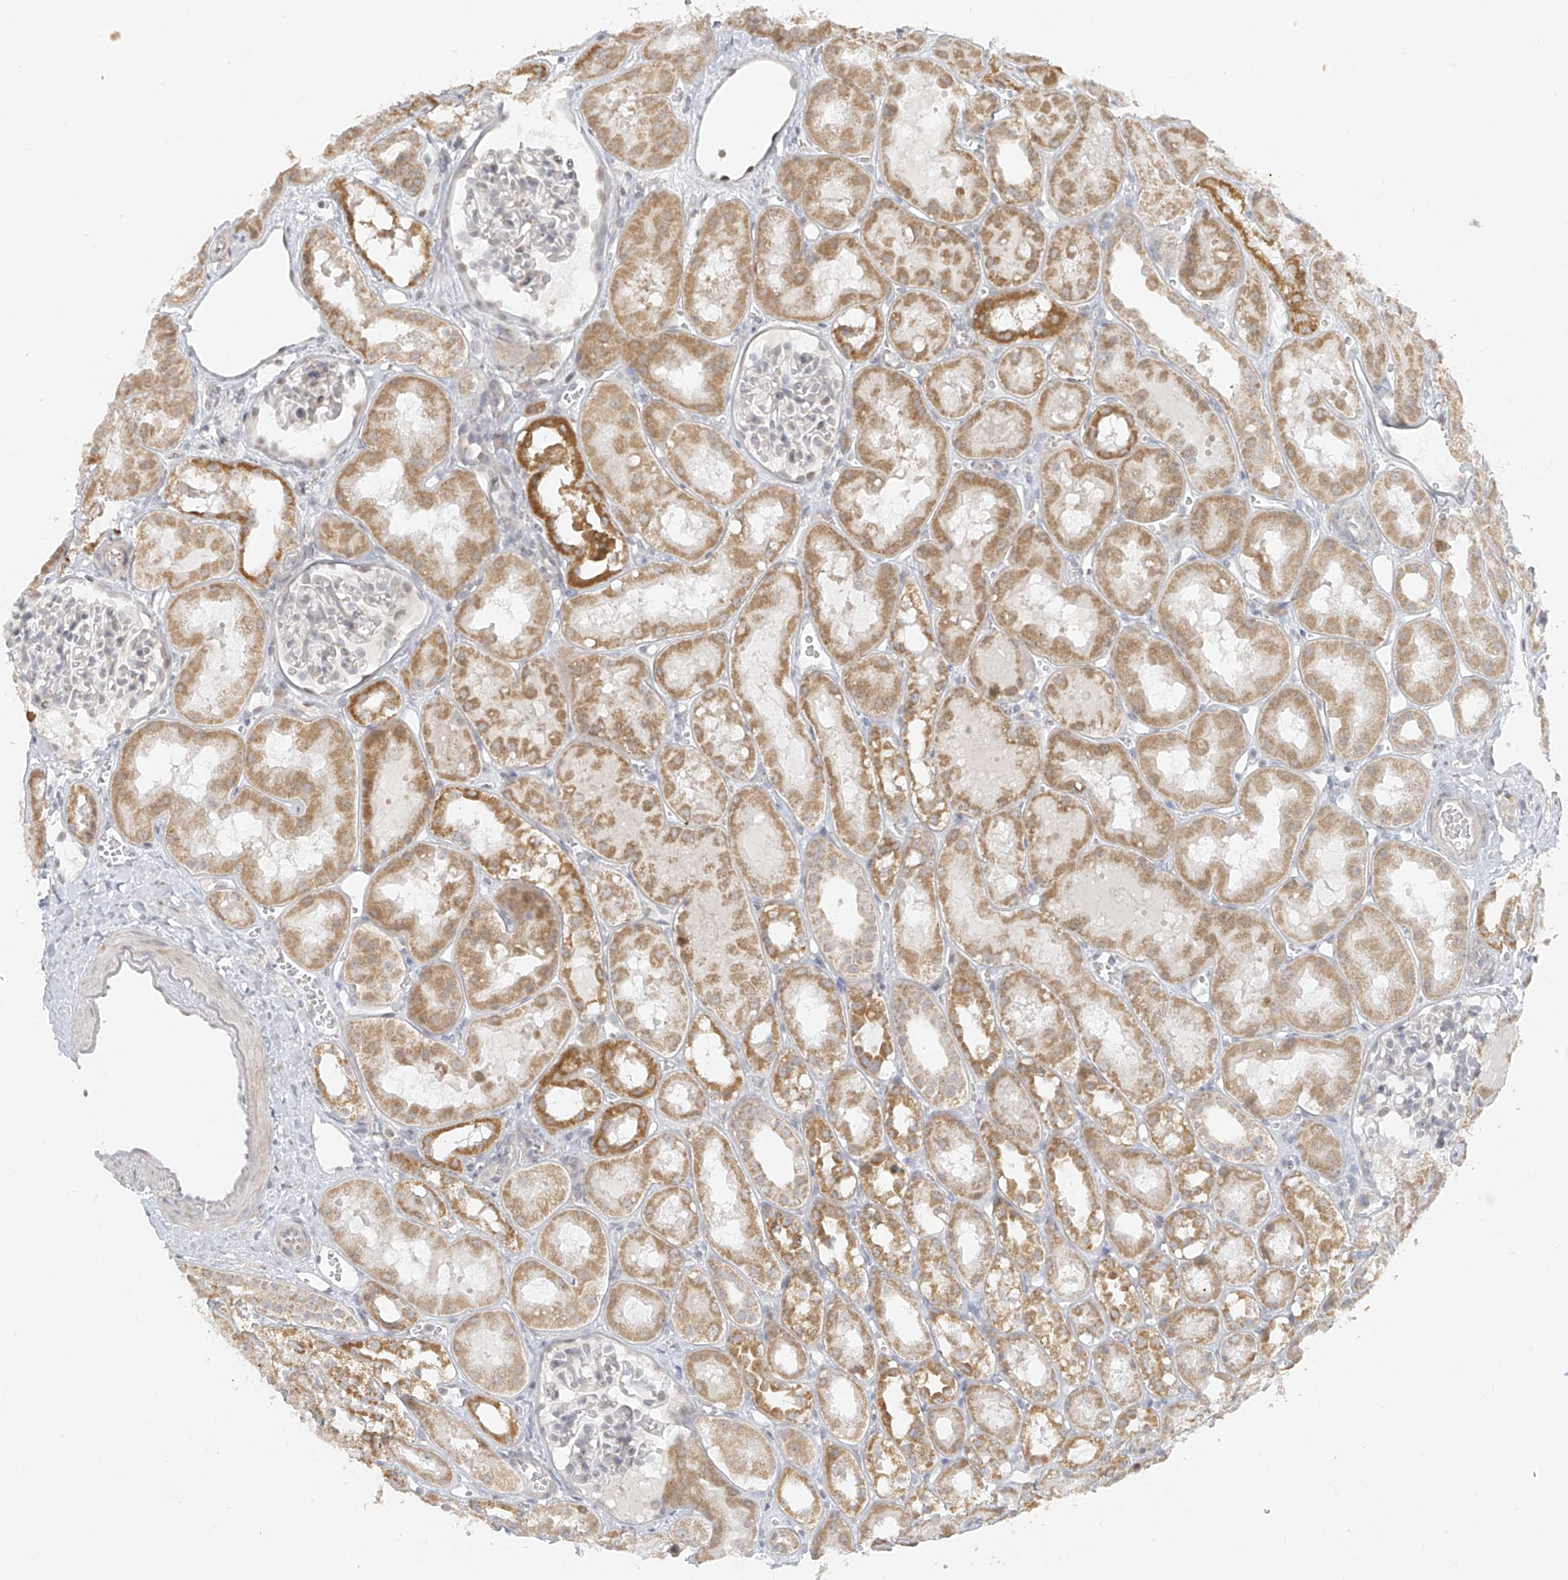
{"staining": {"intensity": "moderate", "quantity": "<25%", "location": "cytoplasmic/membranous"}, "tissue": "kidney", "cell_type": "Cells in glomeruli", "image_type": "normal", "snomed": [{"axis": "morphology", "description": "Normal tissue, NOS"}, {"axis": "topography", "description": "Kidney"}], "caption": "This image reveals unremarkable kidney stained with immunohistochemistry to label a protein in brown. The cytoplasmic/membranous of cells in glomeruli show moderate positivity for the protein. Nuclei are counter-stained blue.", "gene": "DYRK1B", "patient": {"sex": "male", "age": 16}}